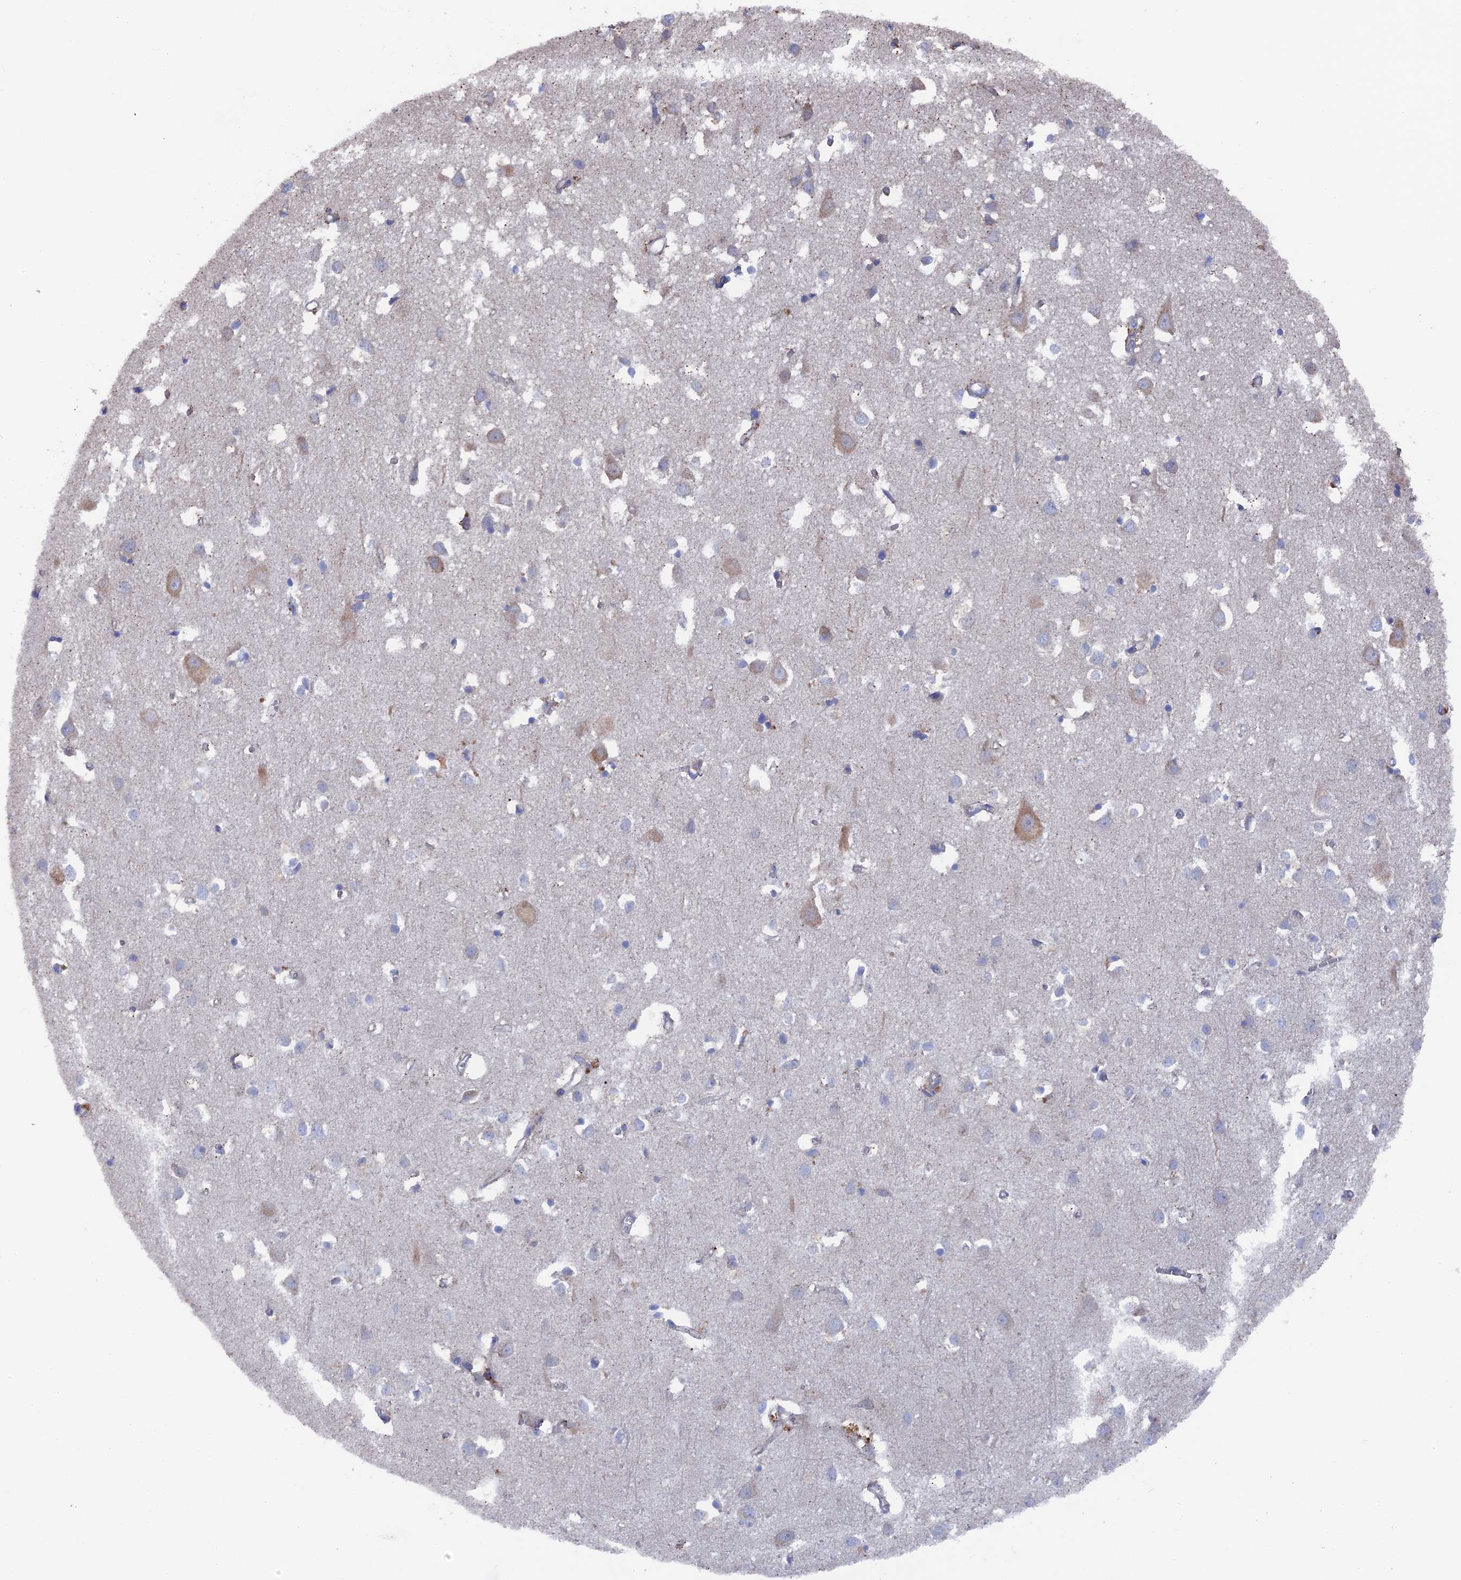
{"staining": {"intensity": "negative", "quantity": "none", "location": "none"}, "tissue": "cerebral cortex", "cell_type": "Endothelial cells", "image_type": "normal", "snomed": [{"axis": "morphology", "description": "Normal tissue, NOS"}, {"axis": "topography", "description": "Cerebral cortex"}], "caption": "Endothelial cells are negative for protein expression in unremarkable human cerebral cortex.", "gene": "SMG9", "patient": {"sex": "female", "age": 64}}